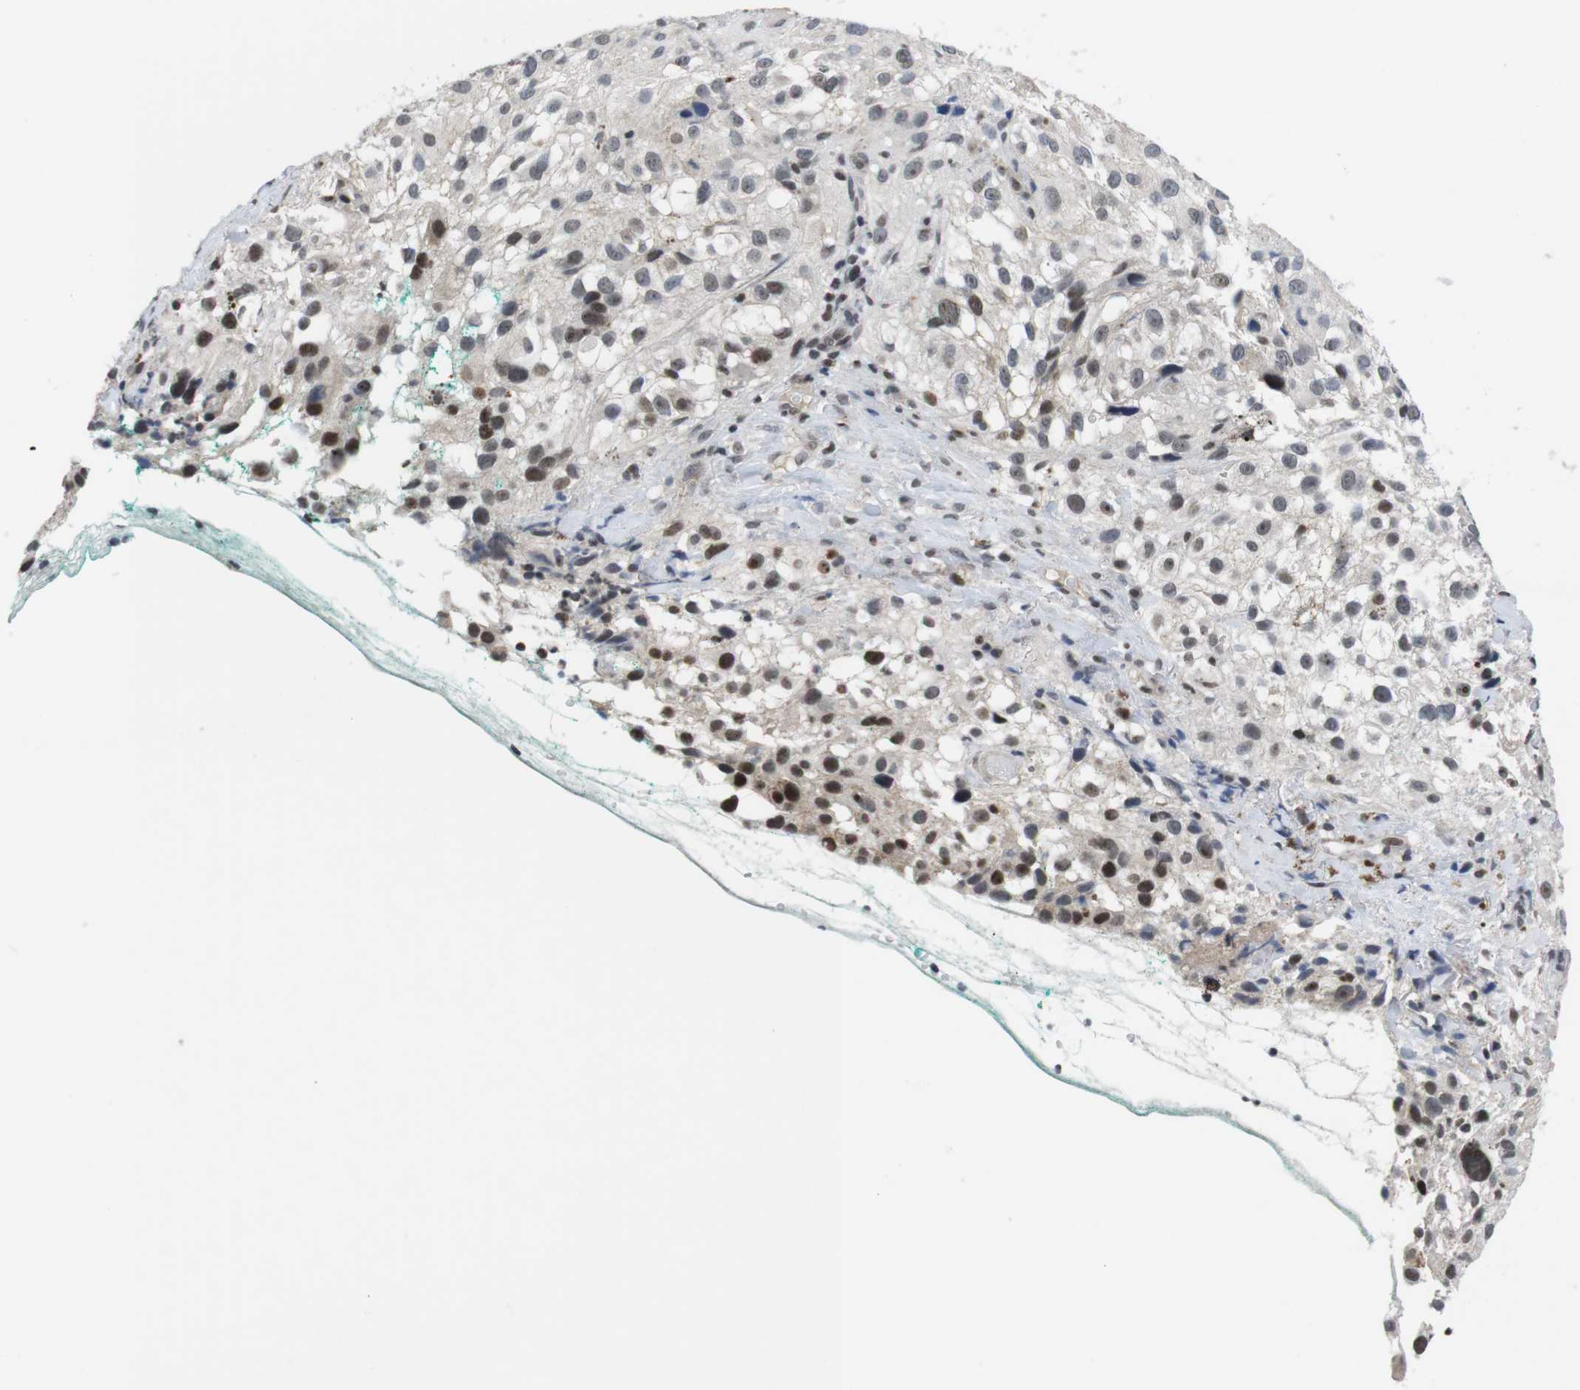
{"staining": {"intensity": "moderate", "quantity": "25%-75%", "location": "nuclear"}, "tissue": "melanoma", "cell_type": "Tumor cells", "image_type": "cancer", "snomed": [{"axis": "morphology", "description": "Necrosis, NOS"}, {"axis": "morphology", "description": "Malignant melanoma, NOS"}, {"axis": "topography", "description": "Skin"}], "caption": "Immunohistochemistry (DAB) staining of human malignant melanoma shows moderate nuclear protein positivity in about 25%-75% of tumor cells.", "gene": "NECTIN1", "patient": {"sex": "female", "age": 87}}